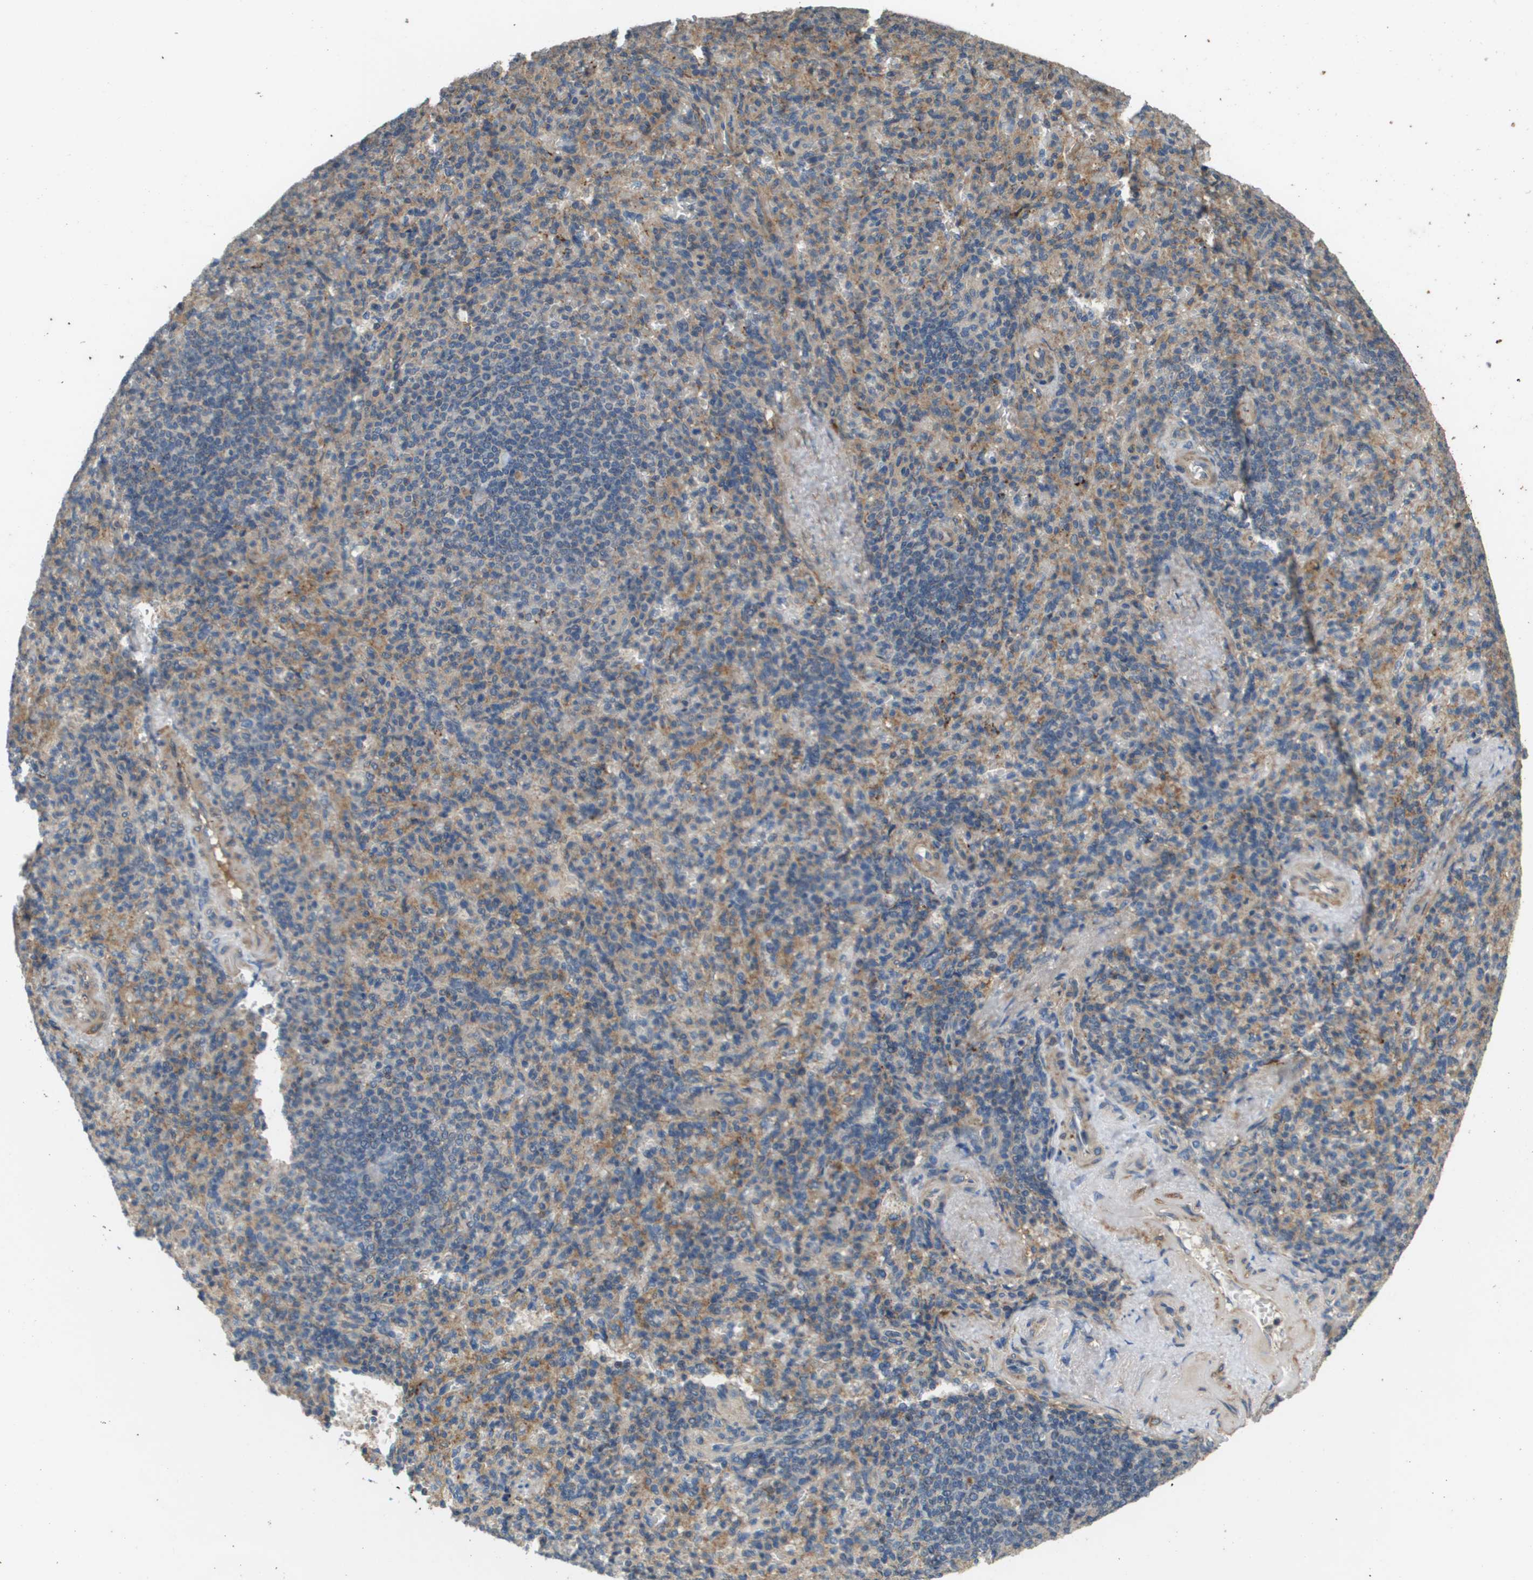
{"staining": {"intensity": "moderate", "quantity": "25%-75%", "location": "cytoplasmic/membranous"}, "tissue": "spleen", "cell_type": "Cells in red pulp", "image_type": "normal", "snomed": [{"axis": "morphology", "description": "Normal tissue, NOS"}, {"axis": "topography", "description": "Spleen"}], "caption": "Human spleen stained for a protein (brown) demonstrates moderate cytoplasmic/membranous positive positivity in approximately 25%-75% of cells in red pulp.", "gene": "KRT23", "patient": {"sex": "female", "age": 74}}